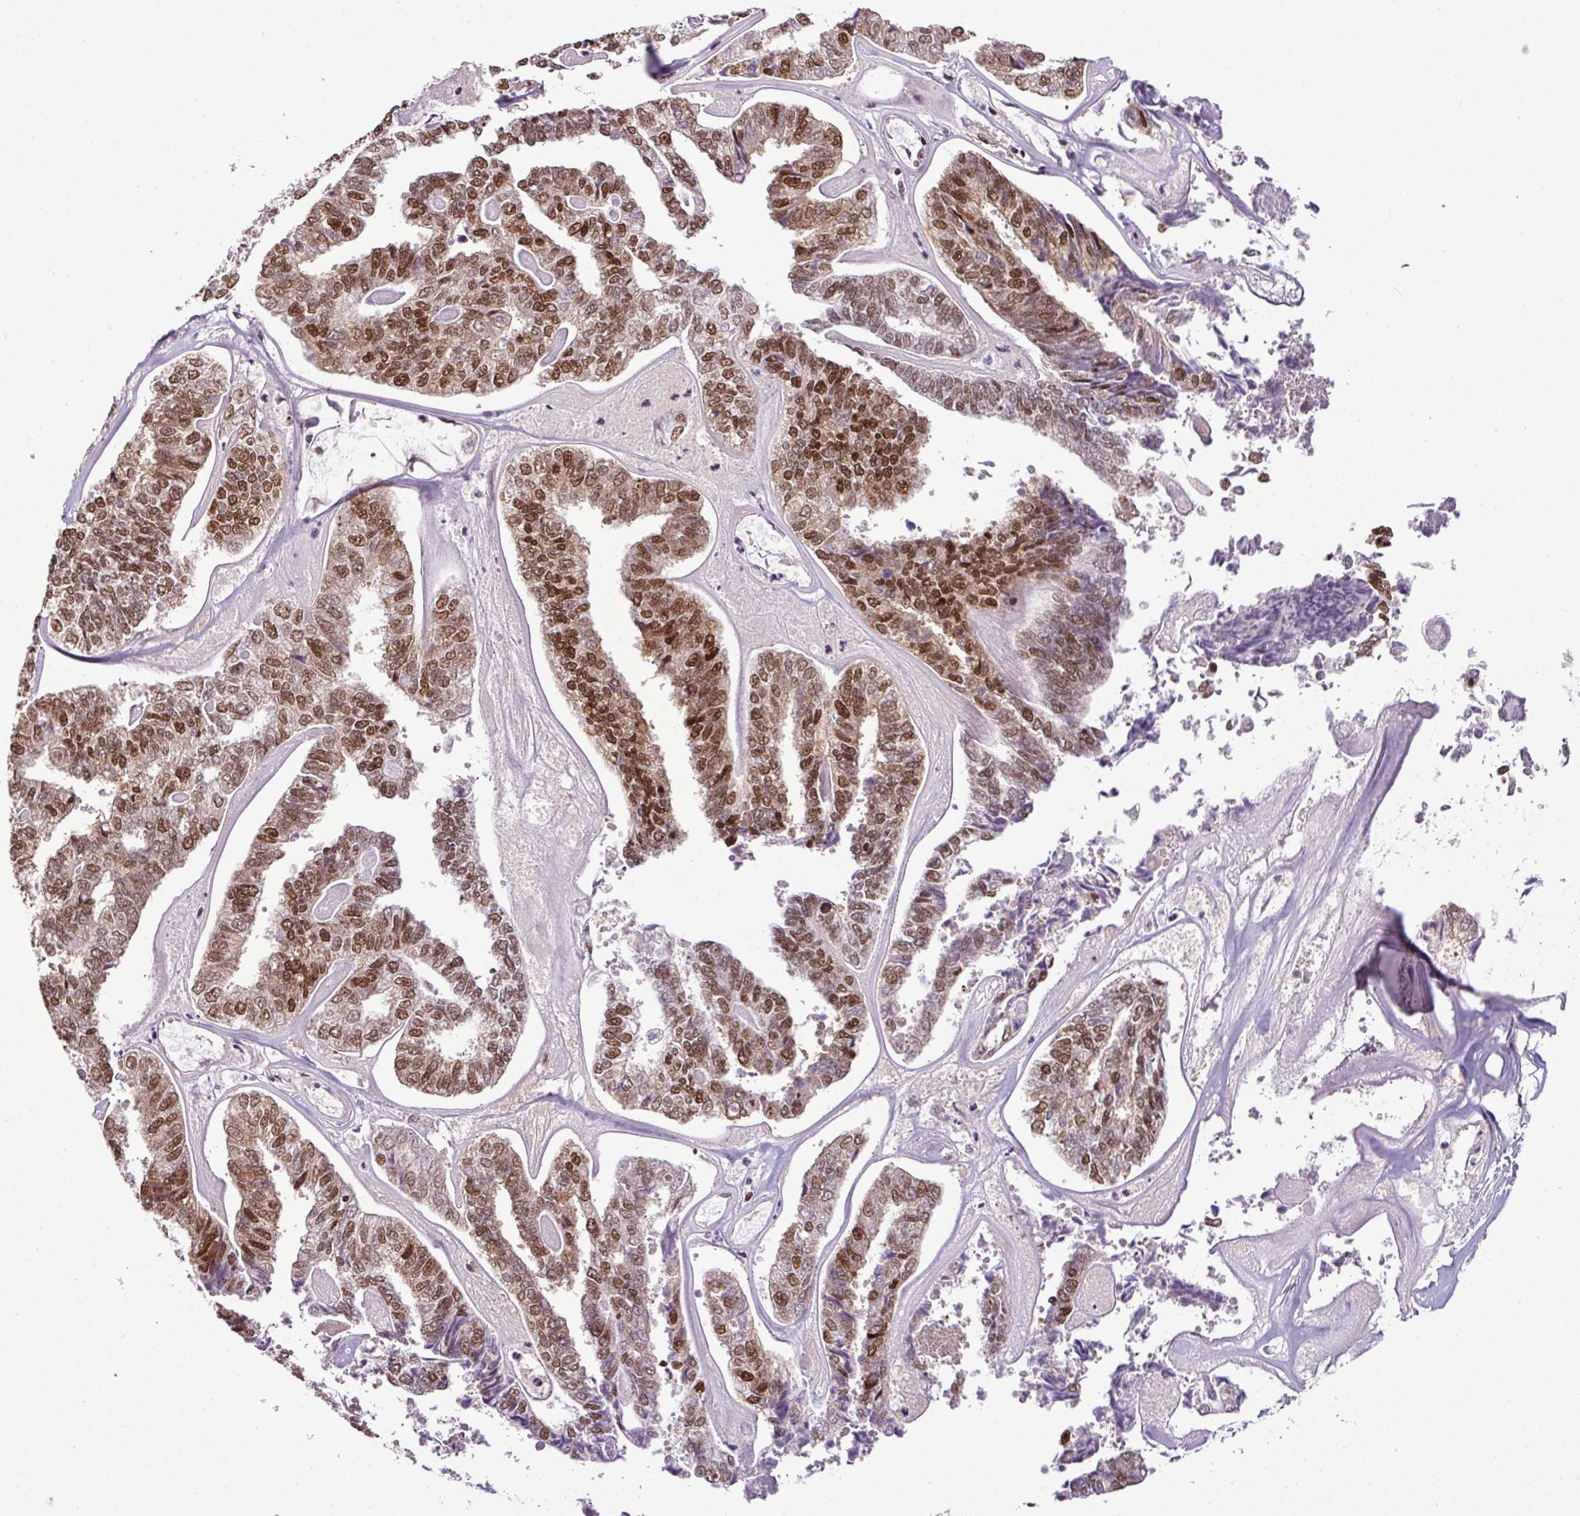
{"staining": {"intensity": "moderate", "quantity": ">75%", "location": "nuclear"}, "tissue": "endometrial cancer", "cell_type": "Tumor cells", "image_type": "cancer", "snomed": [{"axis": "morphology", "description": "Adenocarcinoma, NOS"}, {"axis": "topography", "description": "Endometrium"}], "caption": "Endometrial cancer (adenocarcinoma) was stained to show a protein in brown. There is medium levels of moderate nuclear positivity in about >75% of tumor cells. The protein is shown in brown color, while the nuclei are stained blue.", "gene": "PGAP4", "patient": {"sex": "female", "age": 73}}